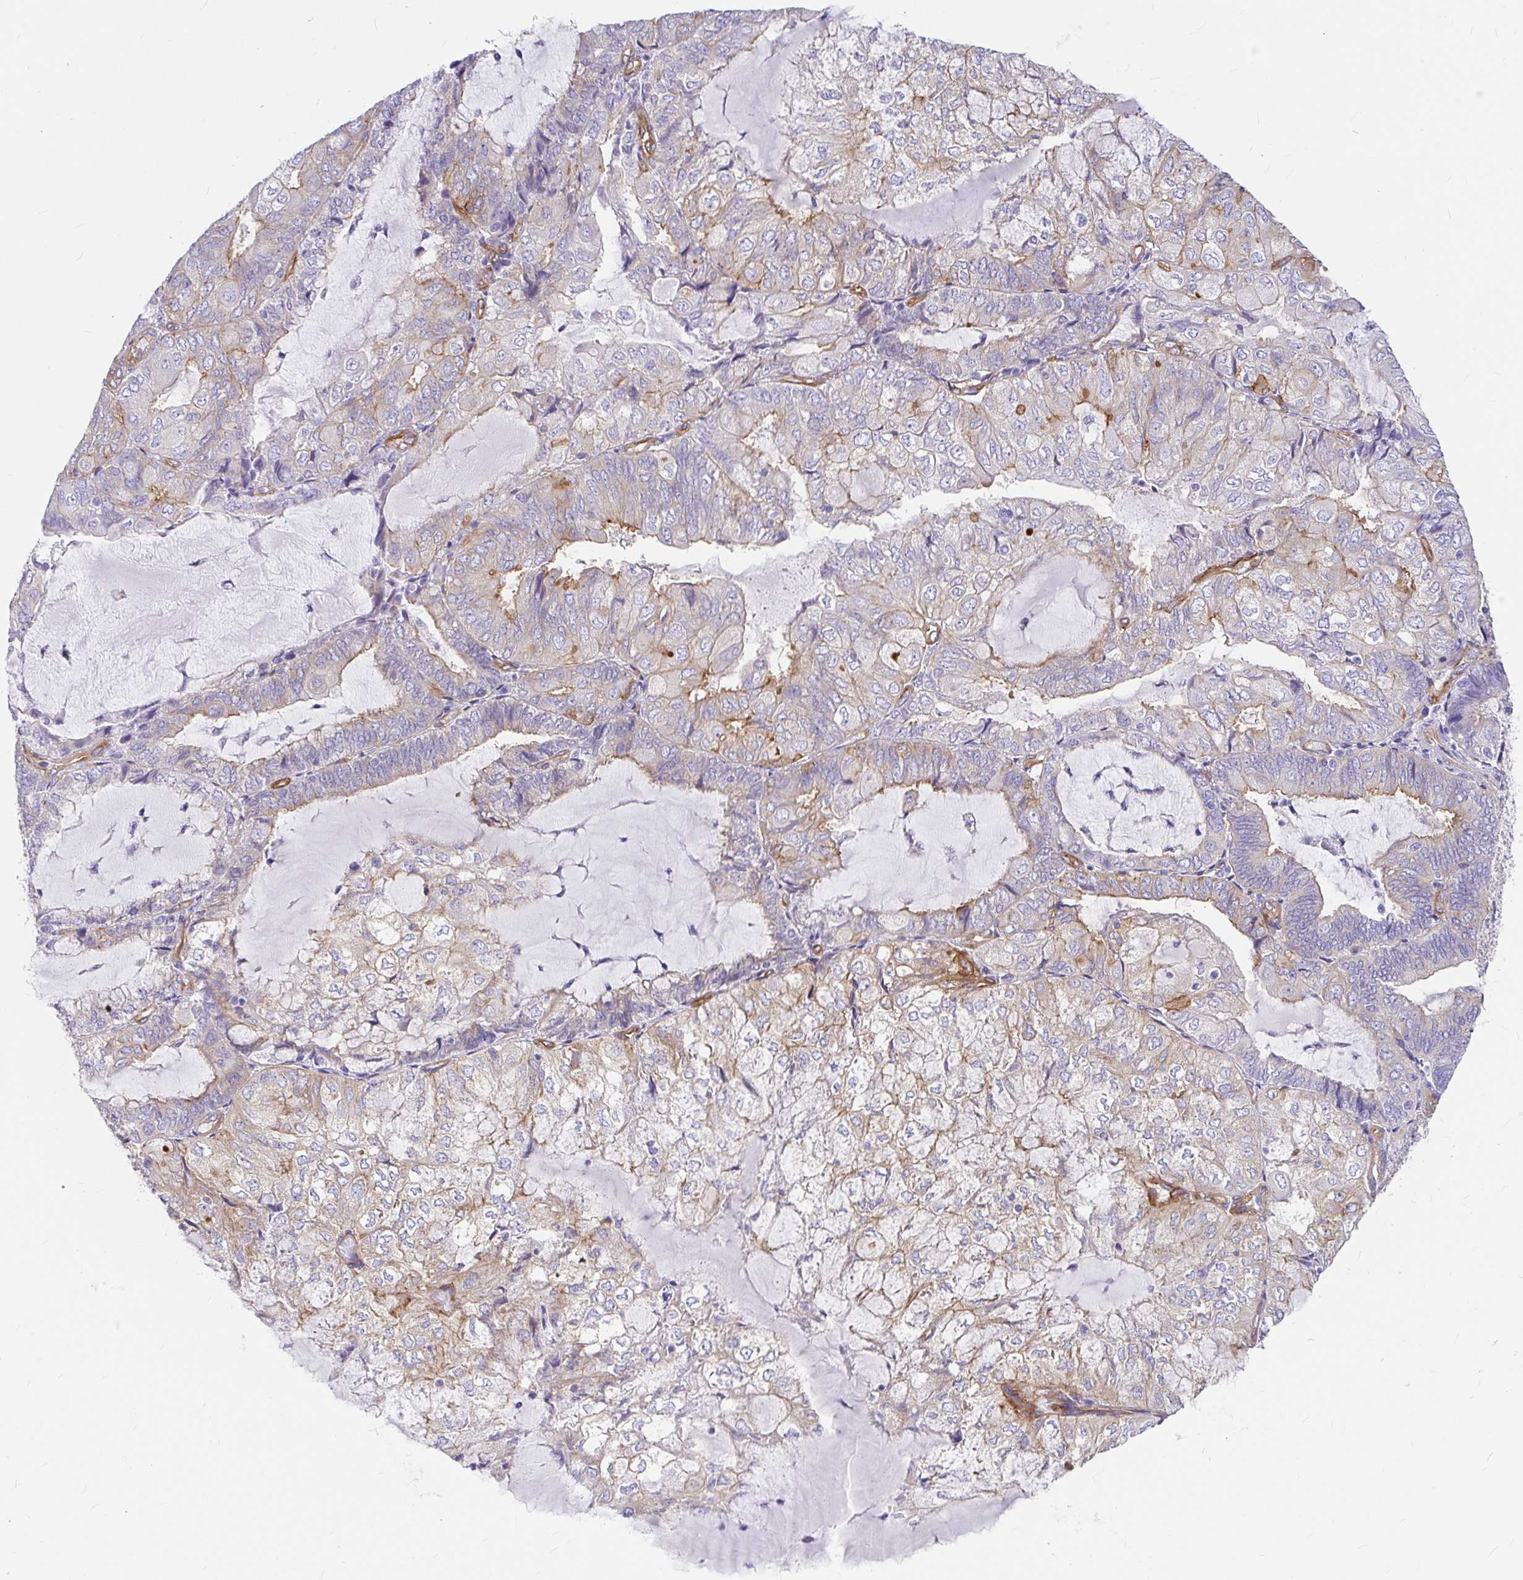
{"staining": {"intensity": "weak", "quantity": "<25%", "location": "cytoplasmic/membranous"}, "tissue": "endometrial cancer", "cell_type": "Tumor cells", "image_type": "cancer", "snomed": [{"axis": "morphology", "description": "Adenocarcinoma, NOS"}, {"axis": "topography", "description": "Endometrium"}], "caption": "DAB immunohistochemical staining of endometrial cancer (adenocarcinoma) shows no significant positivity in tumor cells.", "gene": "MYO1B", "patient": {"sex": "female", "age": 81}}